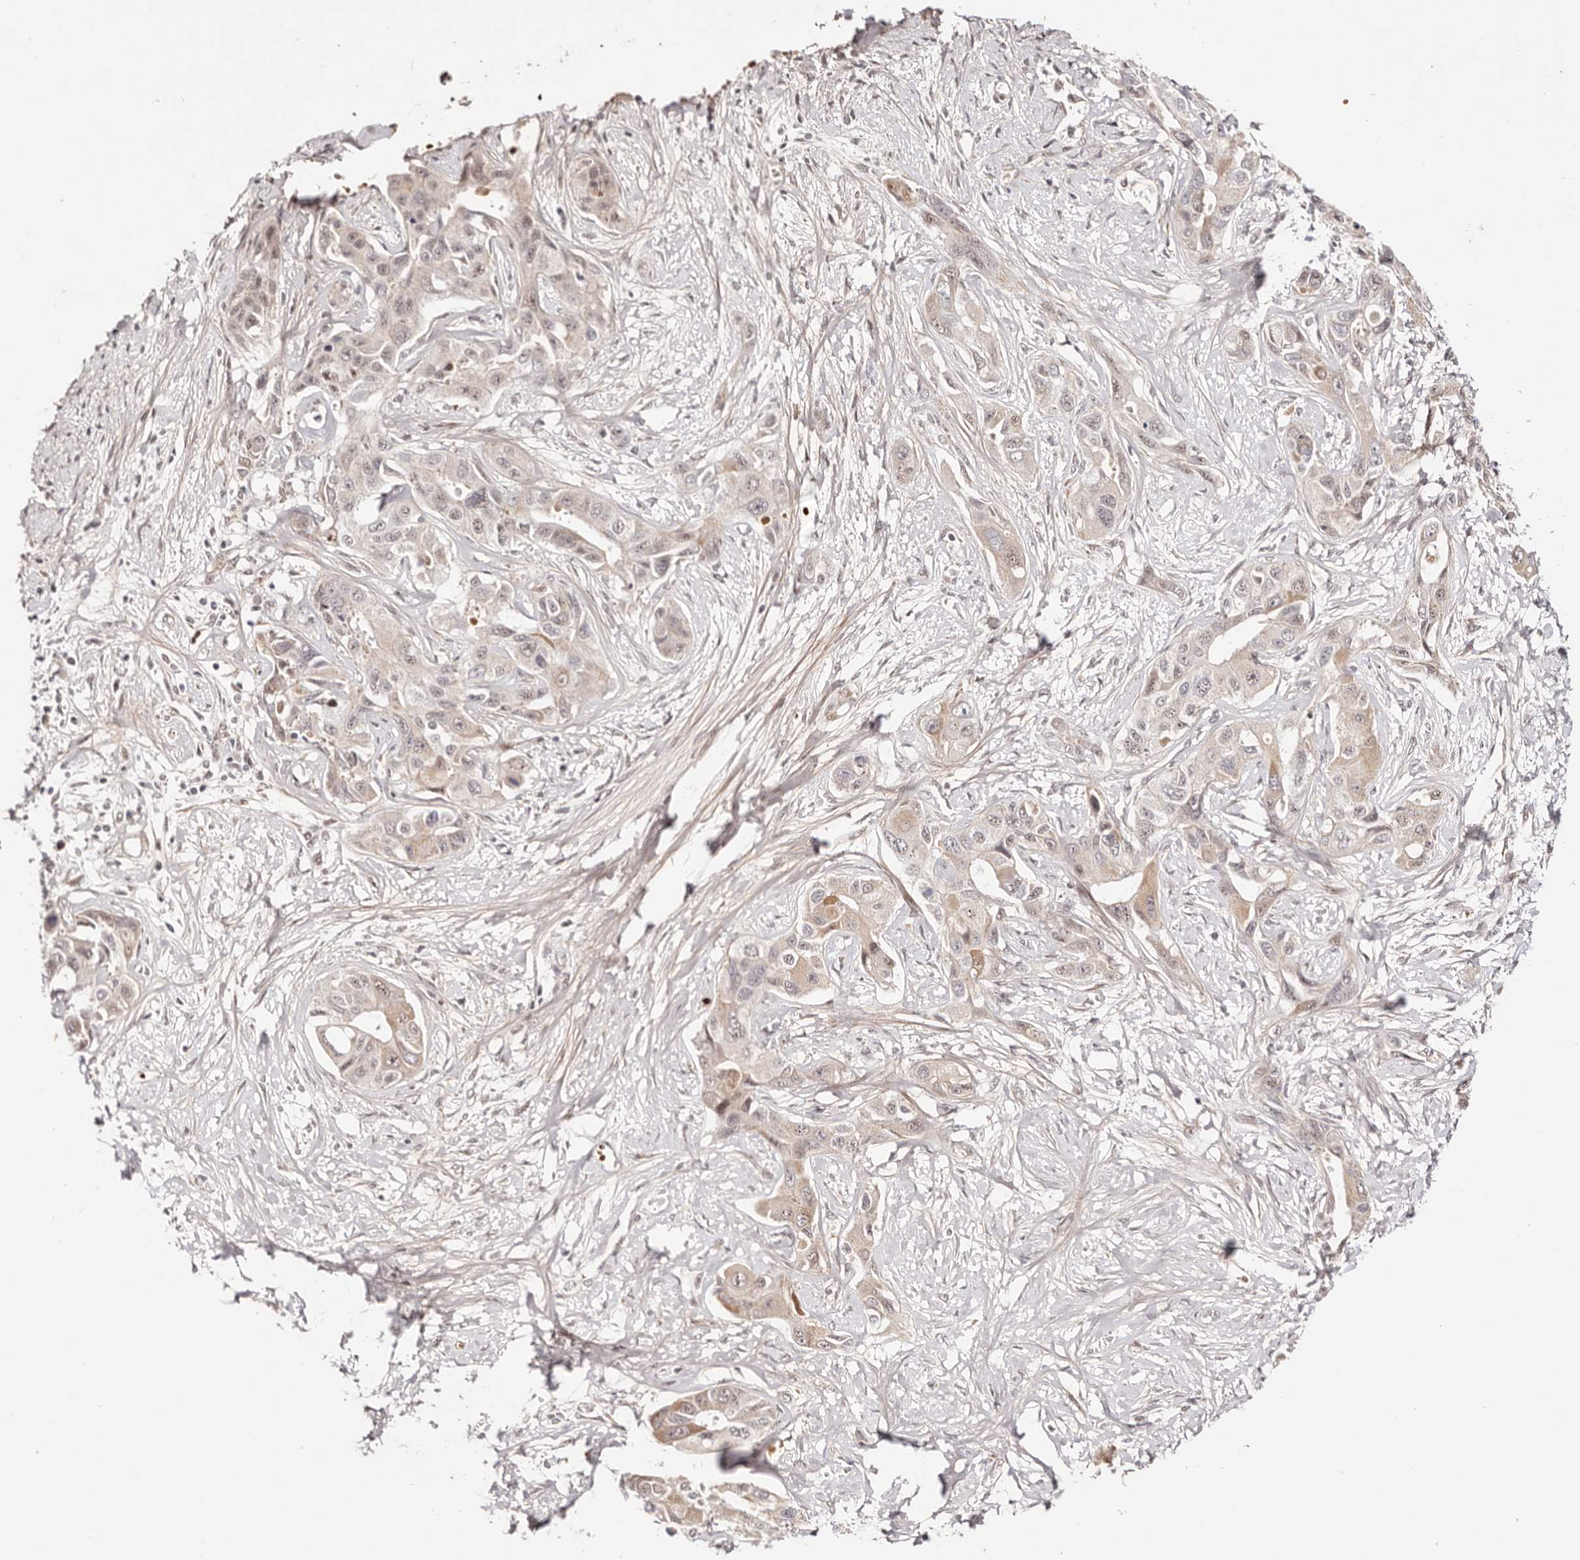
{"staining": {"intensity": "weak", "quantity": "25%-75%", "location": "cytoplasmic/membranous,nuclear"}, "tissue": "liver cancer", "cell_type": "Tumor cells", "image_type": "cancer", "snomed": [{"axis": "morphology", "description": "Cholangiocarcinoma"}, {"axis": "topography", "description": "Liver"}], "caption": "Immunohistochemistry (IHC) of human liver cancer (cholangiocarcinoma) exhibits low levels of weak cytoplasmic/membranous and nuclear positivity in approximately 25%-75% of tumor cells.", "gene": "WRN", "patient": {"sex": "male", "age": 59}}